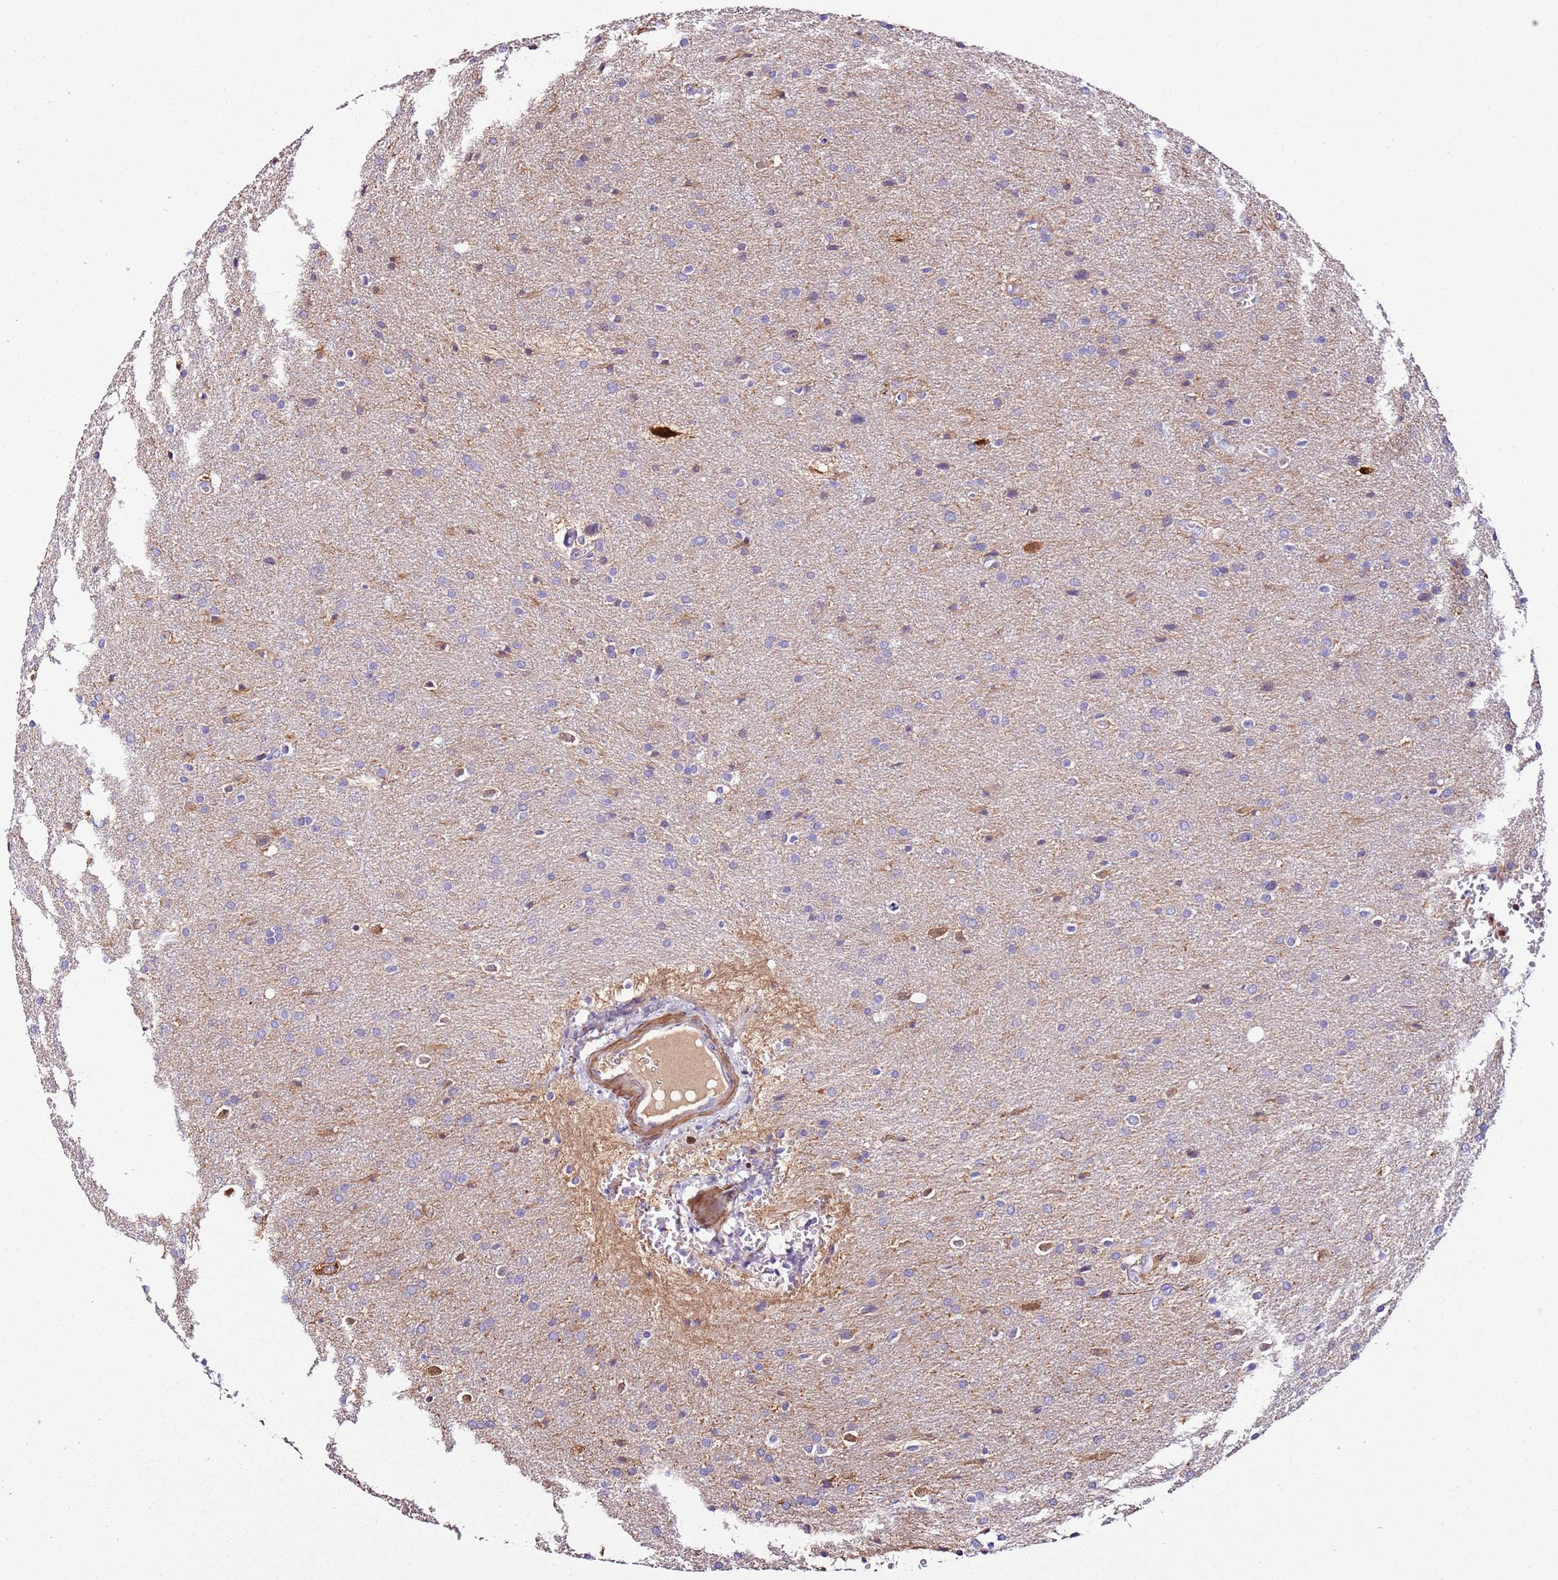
{"staining": {"intensity": "negative", "quantity": "none", "location": "none"}, "tissue": "glioma", "cell_type": "Tumor cells", "image_type": "cancer", "snomed": [{"axis": "morphology", "description": "Glioma, malignant, Low grade"}, {"axis": "topography", "description": "Brain"}], "caption": "Immunohistochemical staining of human glioma shows no significant staining in tumor cells.", "gene": "FAM174C", "patient": {"sex": "female", "age": 32}}